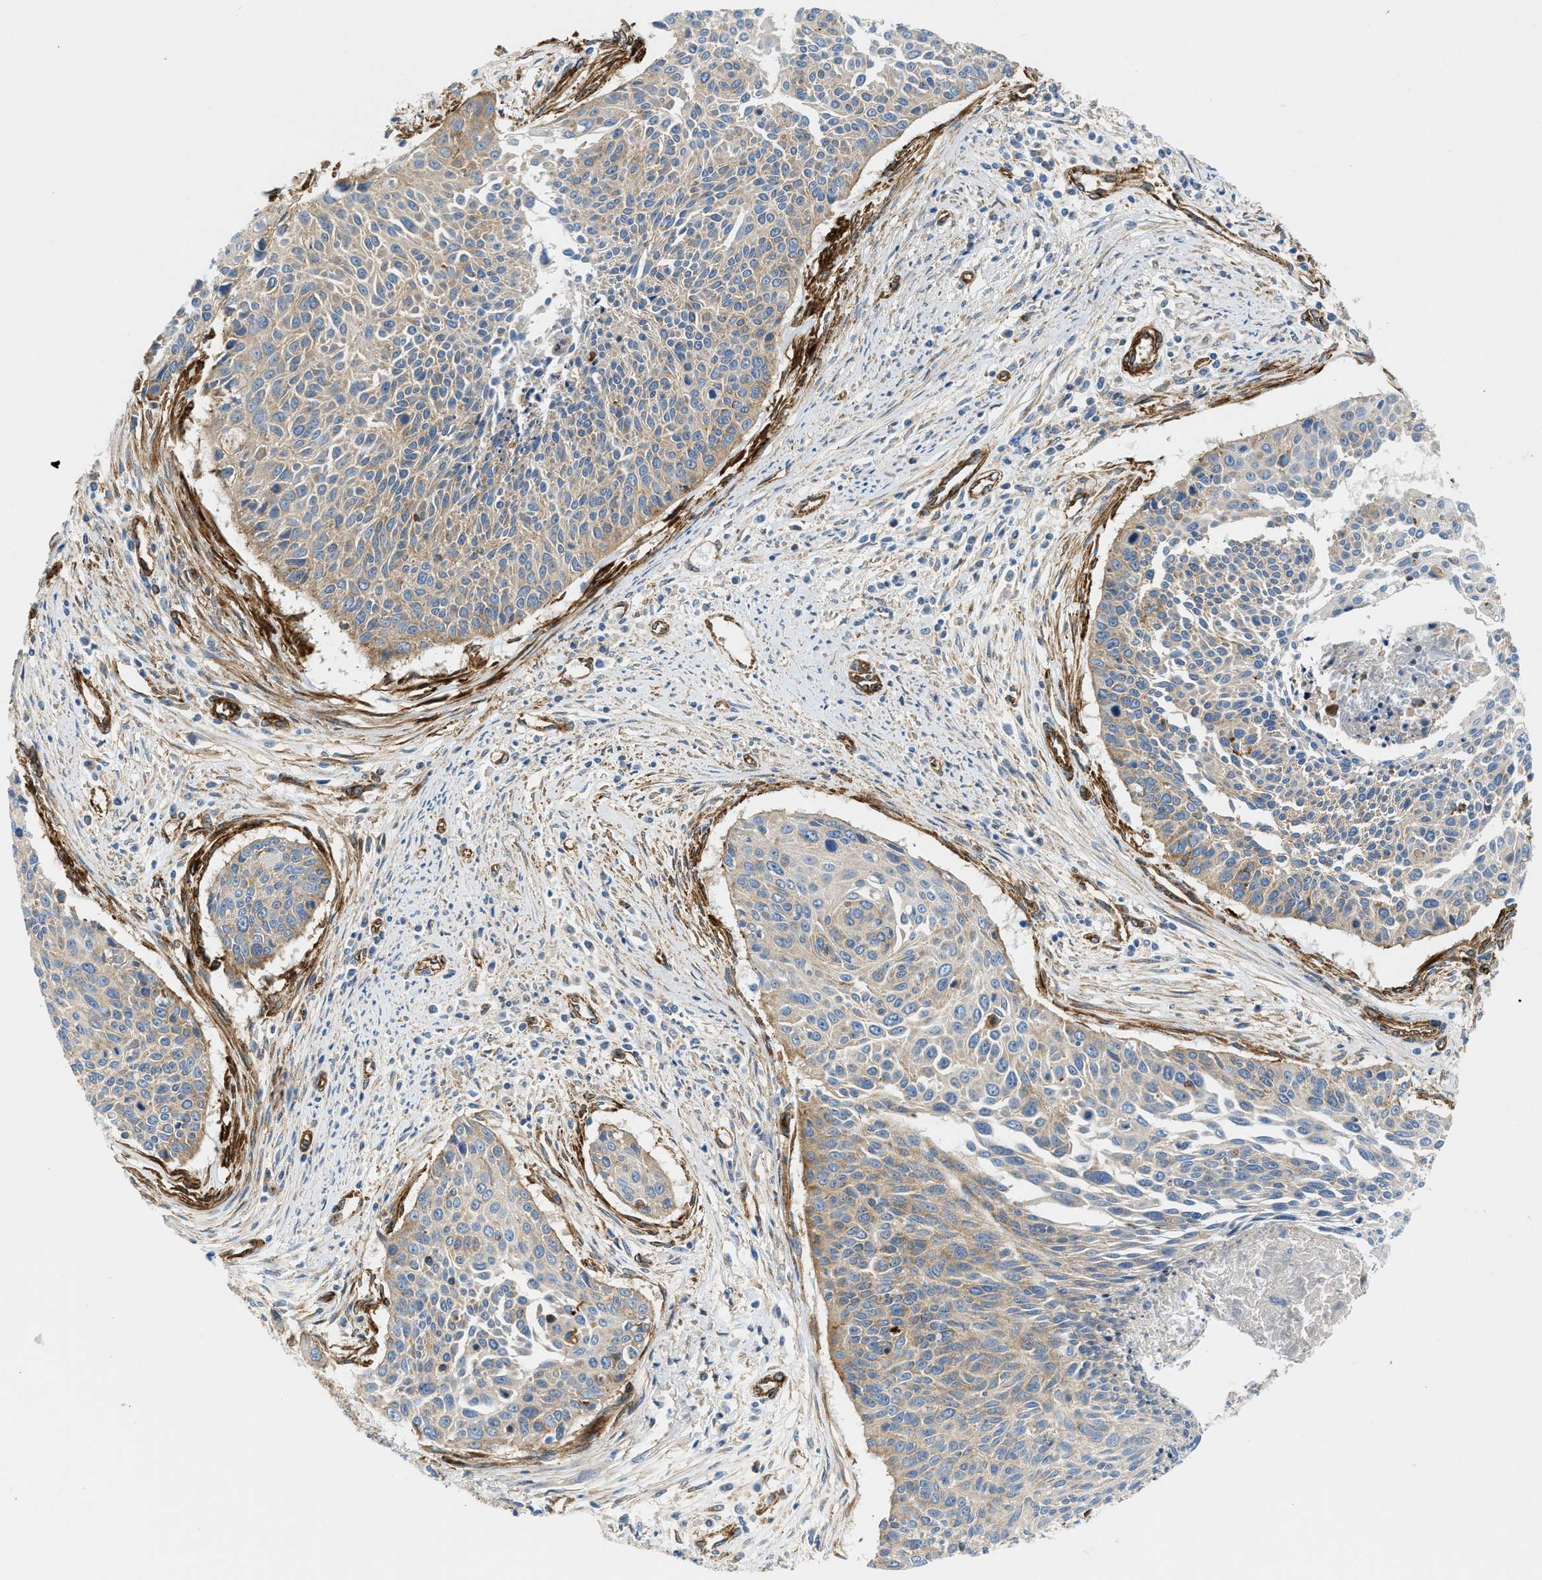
{"staining": {"intensity": "moderate", "quantity": "25%-75%", "location": "cytoplasmic/membranous"}, "tissue": "cervical cancer", "cell_type": "Tumor cells", "image_type": "cancer", "snomed": [{"axis": "morphology", "description": "Squamous cell carcinoma, NOS"}, {"axis": "topography", "description": "Cervix"}], "caption": "Moderate cytoplasmic/membranous expression is seen in about 25%-75% of tumor cells in cervical cancer. The staining was performed using DAB (3,3'-diaminobenzidine), with brown indicating positive protein expression. Nuclei are stained blue with hematoxylin.", "gene": "HIP1", "patient": {"sex": "female", "age": 55}}